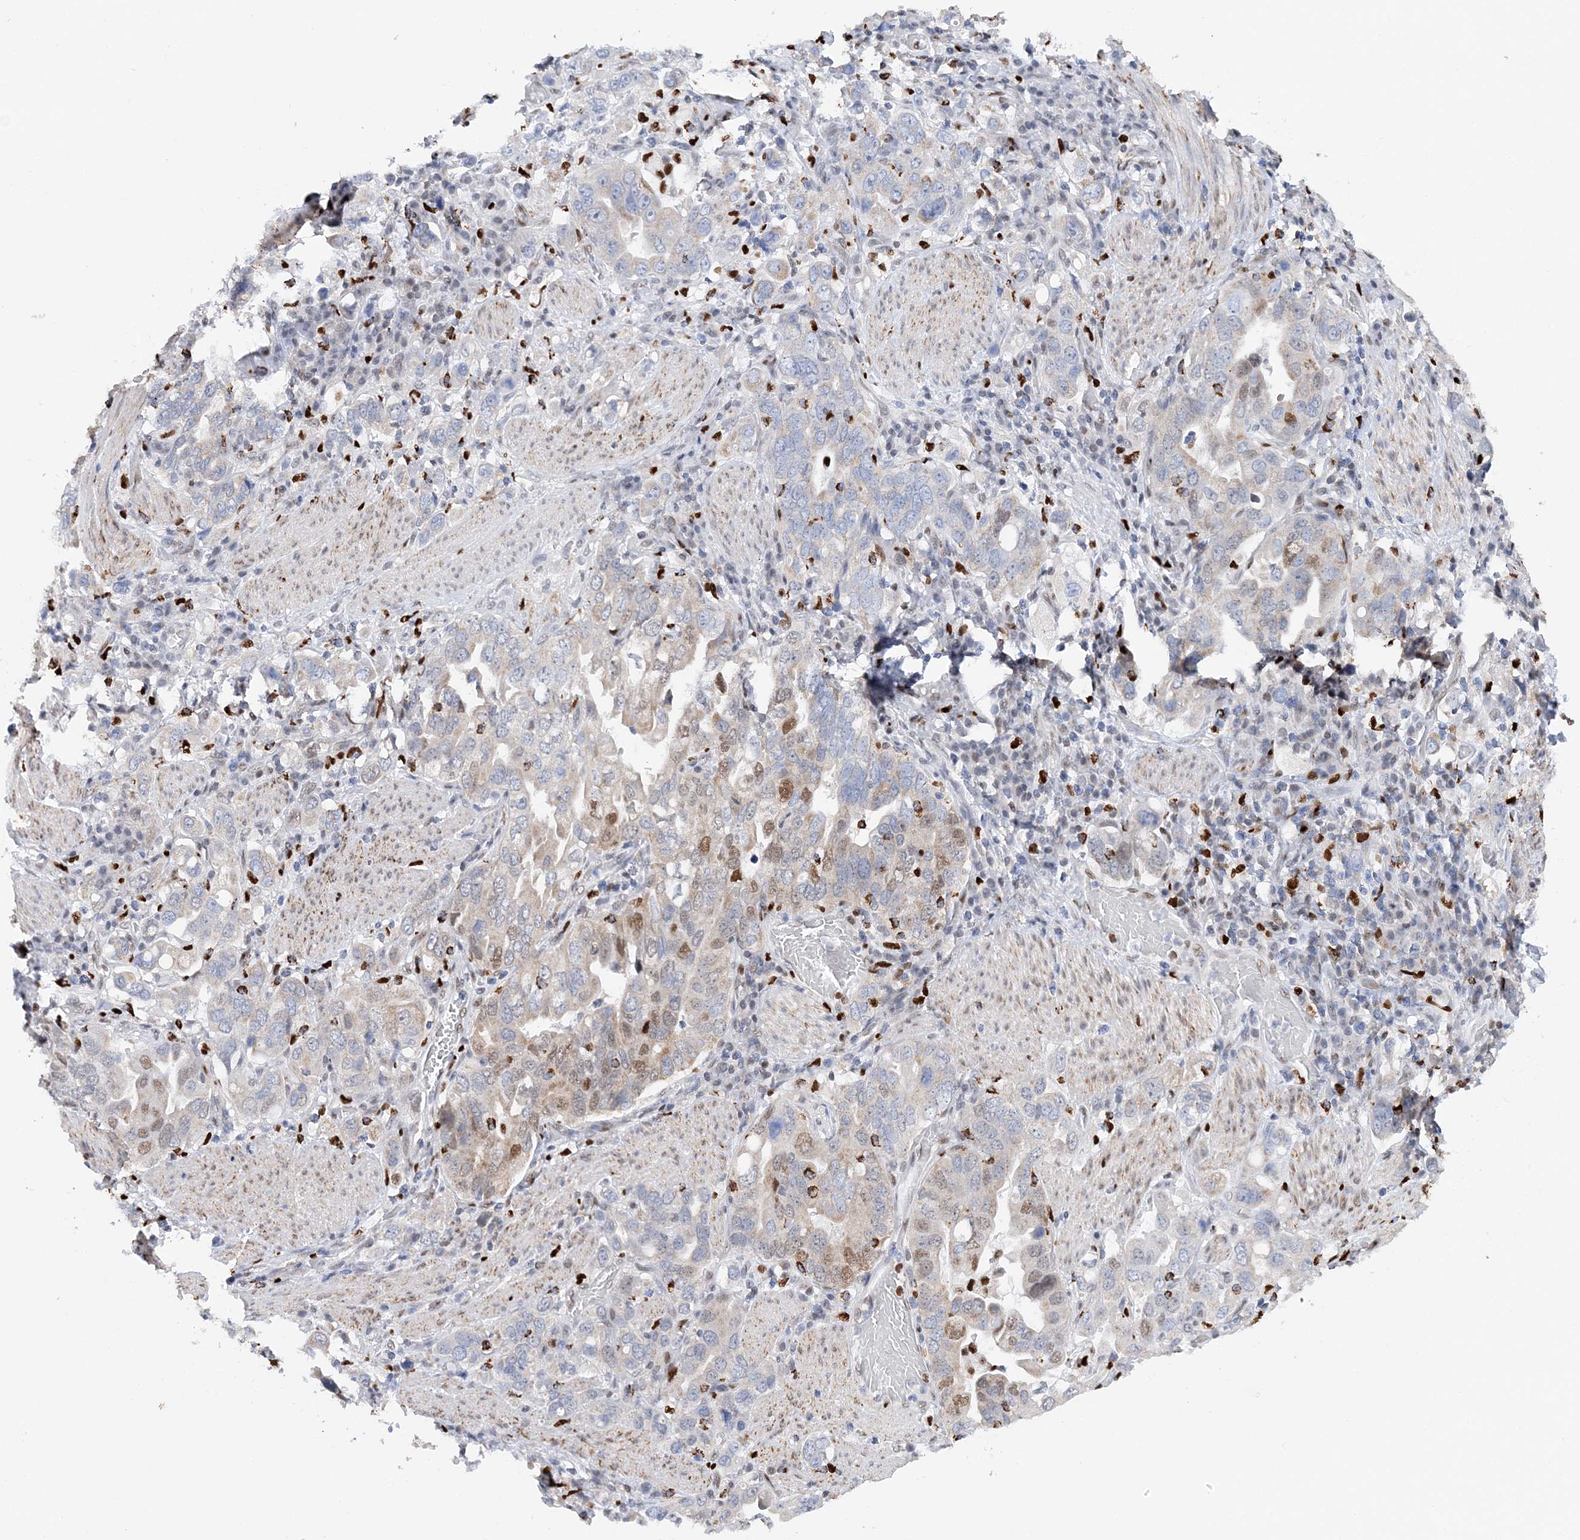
{"staining": {"intensity": "moderate", "quantity": "<25%", "location": "nuclear"}, "tissue": "stomach cancer", "cell_type": "Tumor cells", "image_type": "cancer", "snomed": [{"axis": "morphology", "description": "Adenocarcinoma, NOS"}, {"axis": "topography", "description": "Stomach, upper"}], "caption": "IHC histopathology image of human stomach cancer (adenocarcinoma) stained for a protein (brown), which shows low levels of moderate nuclear expression in about <25% of tumor cells.", "gene": "NIT2", "patient": {"sex": "male", "age": 62}}